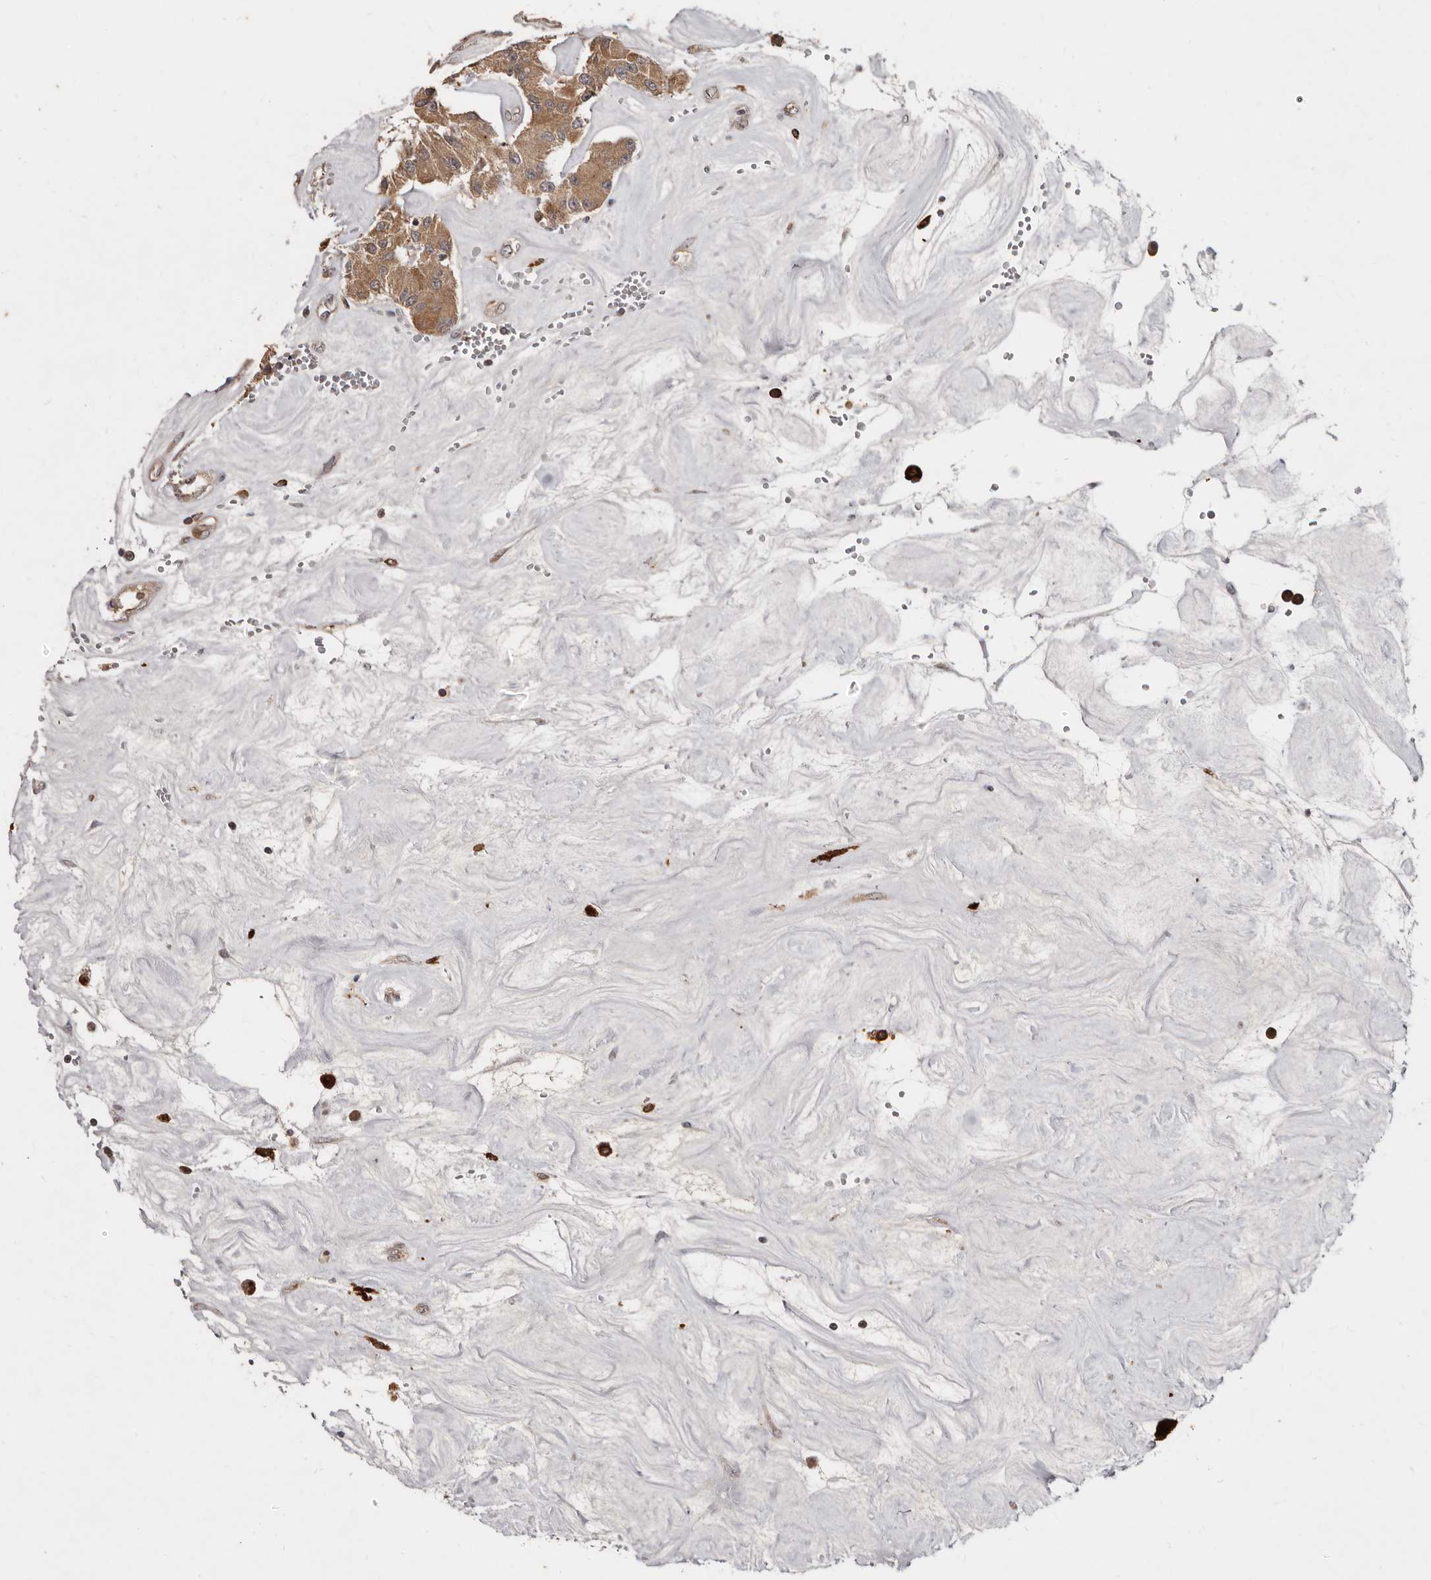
{"staining": {"intensity": "moderate", "quantity": ">75%", "location": "cytoplasmic/membranous"}, "tissue": "carcinoid", "cell_type": "Tumor cells", "image_type": "cancer", "snomed": [{"axis": "morphology", "description": "Carcinoid, malignant, NOS"}, {"axis": "topography", "description": "Pancreas"}], "caption": "Carcinoid tissue demonstrates moderate cytoplasmic/membranous expression in approximately >75% of tumor cells, visualized by immunohistochemistry. Ihc stains the protein in brown and the nuclei are stained blue.", "gene": "RSPO2", "patient": {"sex": "male", "age": 41}}